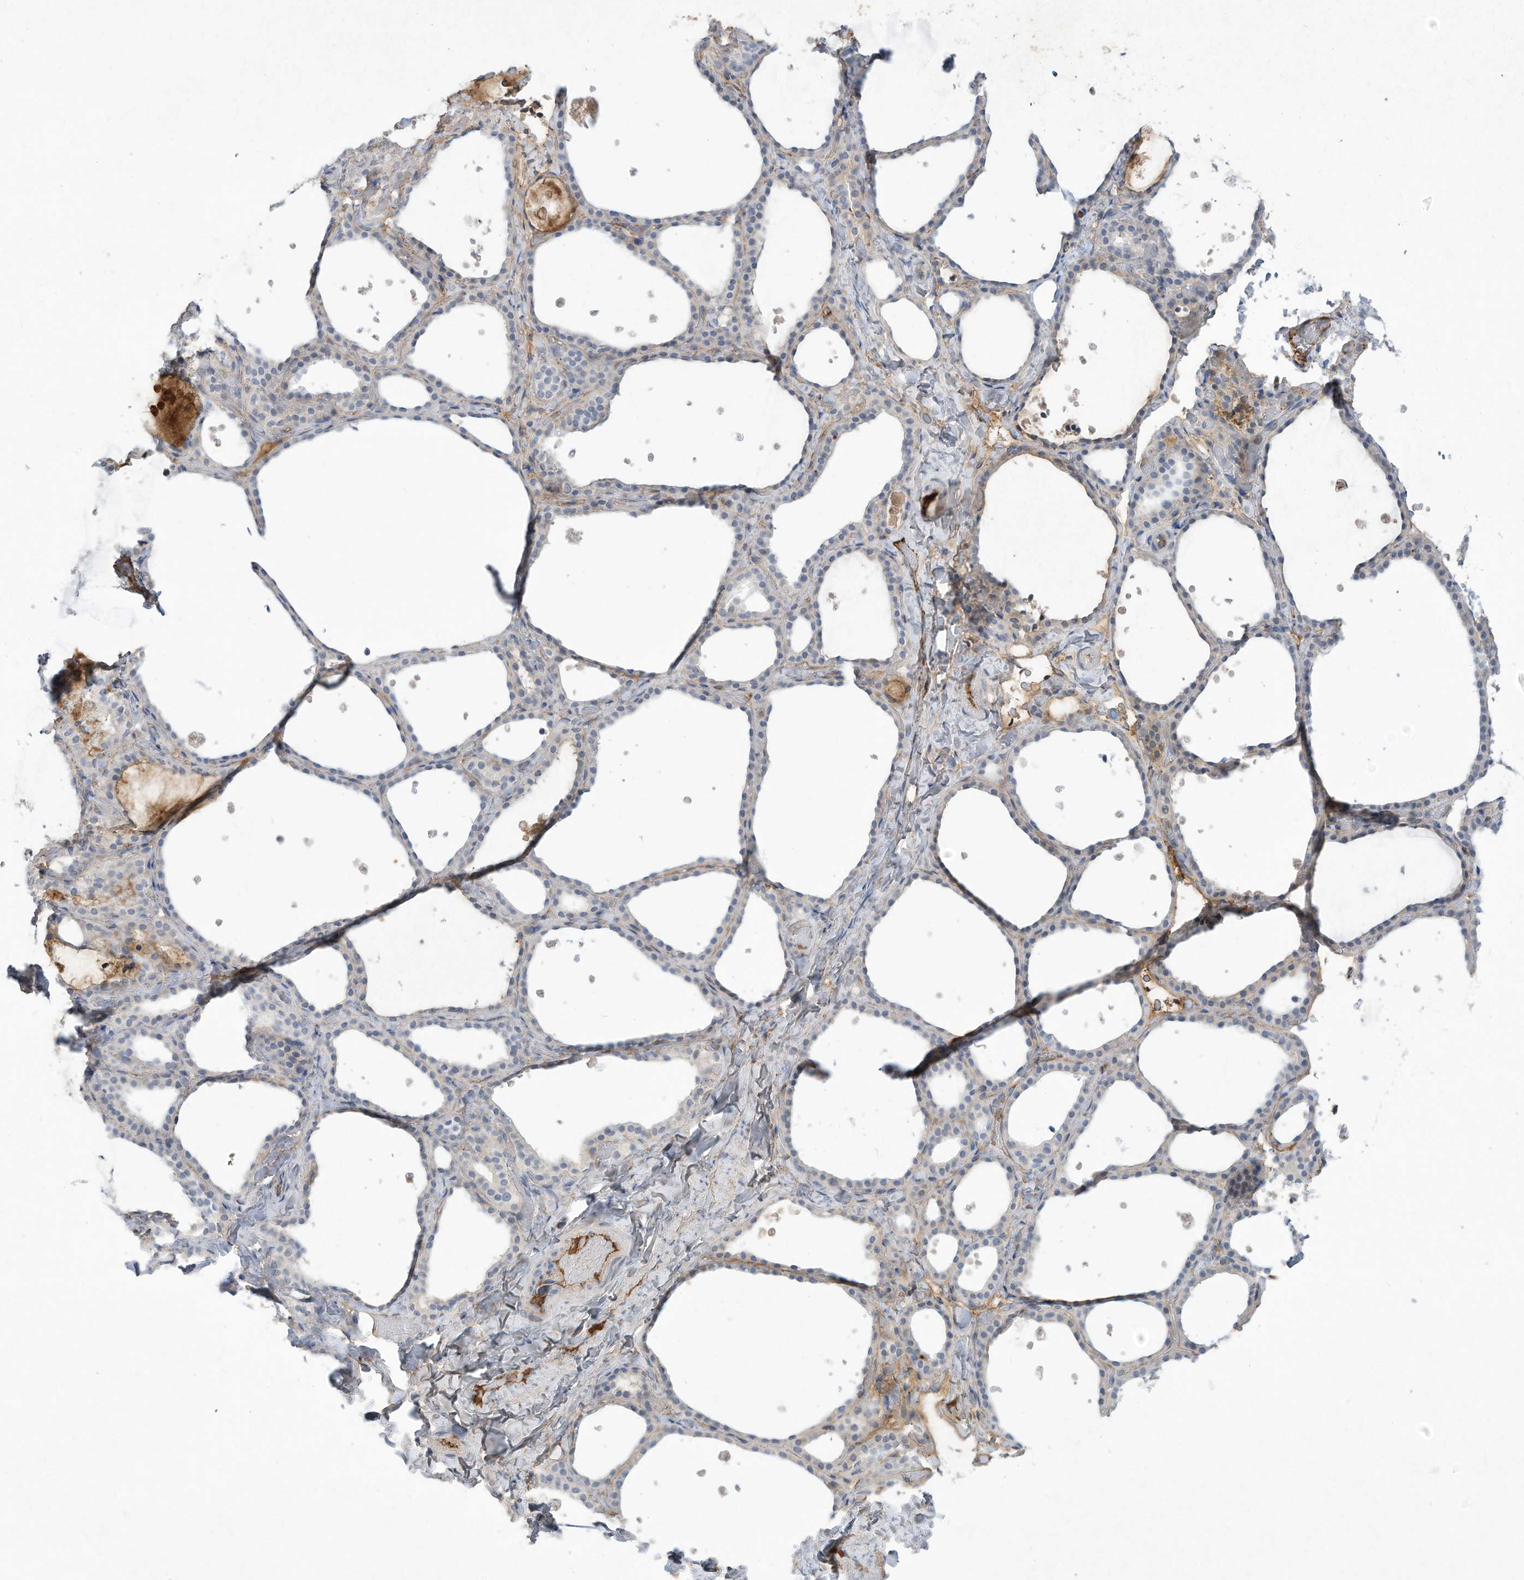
{"staining": {"intensity": "negative", "quantity": "none", "location": "none"}, "tissue": "thyroid gland", "cell_type": "Glandular cells", "image_type": "normal", "snomed": [{"axis": "morphology", "description": "Normal tissue, NOS"}, {"axis": "topography", "description": "Thyroid gland"}], "caption": "DAB immunohistochemical staining of unremarkable human thyroid gland exhibits no significant expression in glandular cells. (DAB (3,3'-diaminobenzidine) immunohistochemistry (IHC), high magnification).", "gene": "HAS3", "patient": {"sex": "female", "age": 44}}